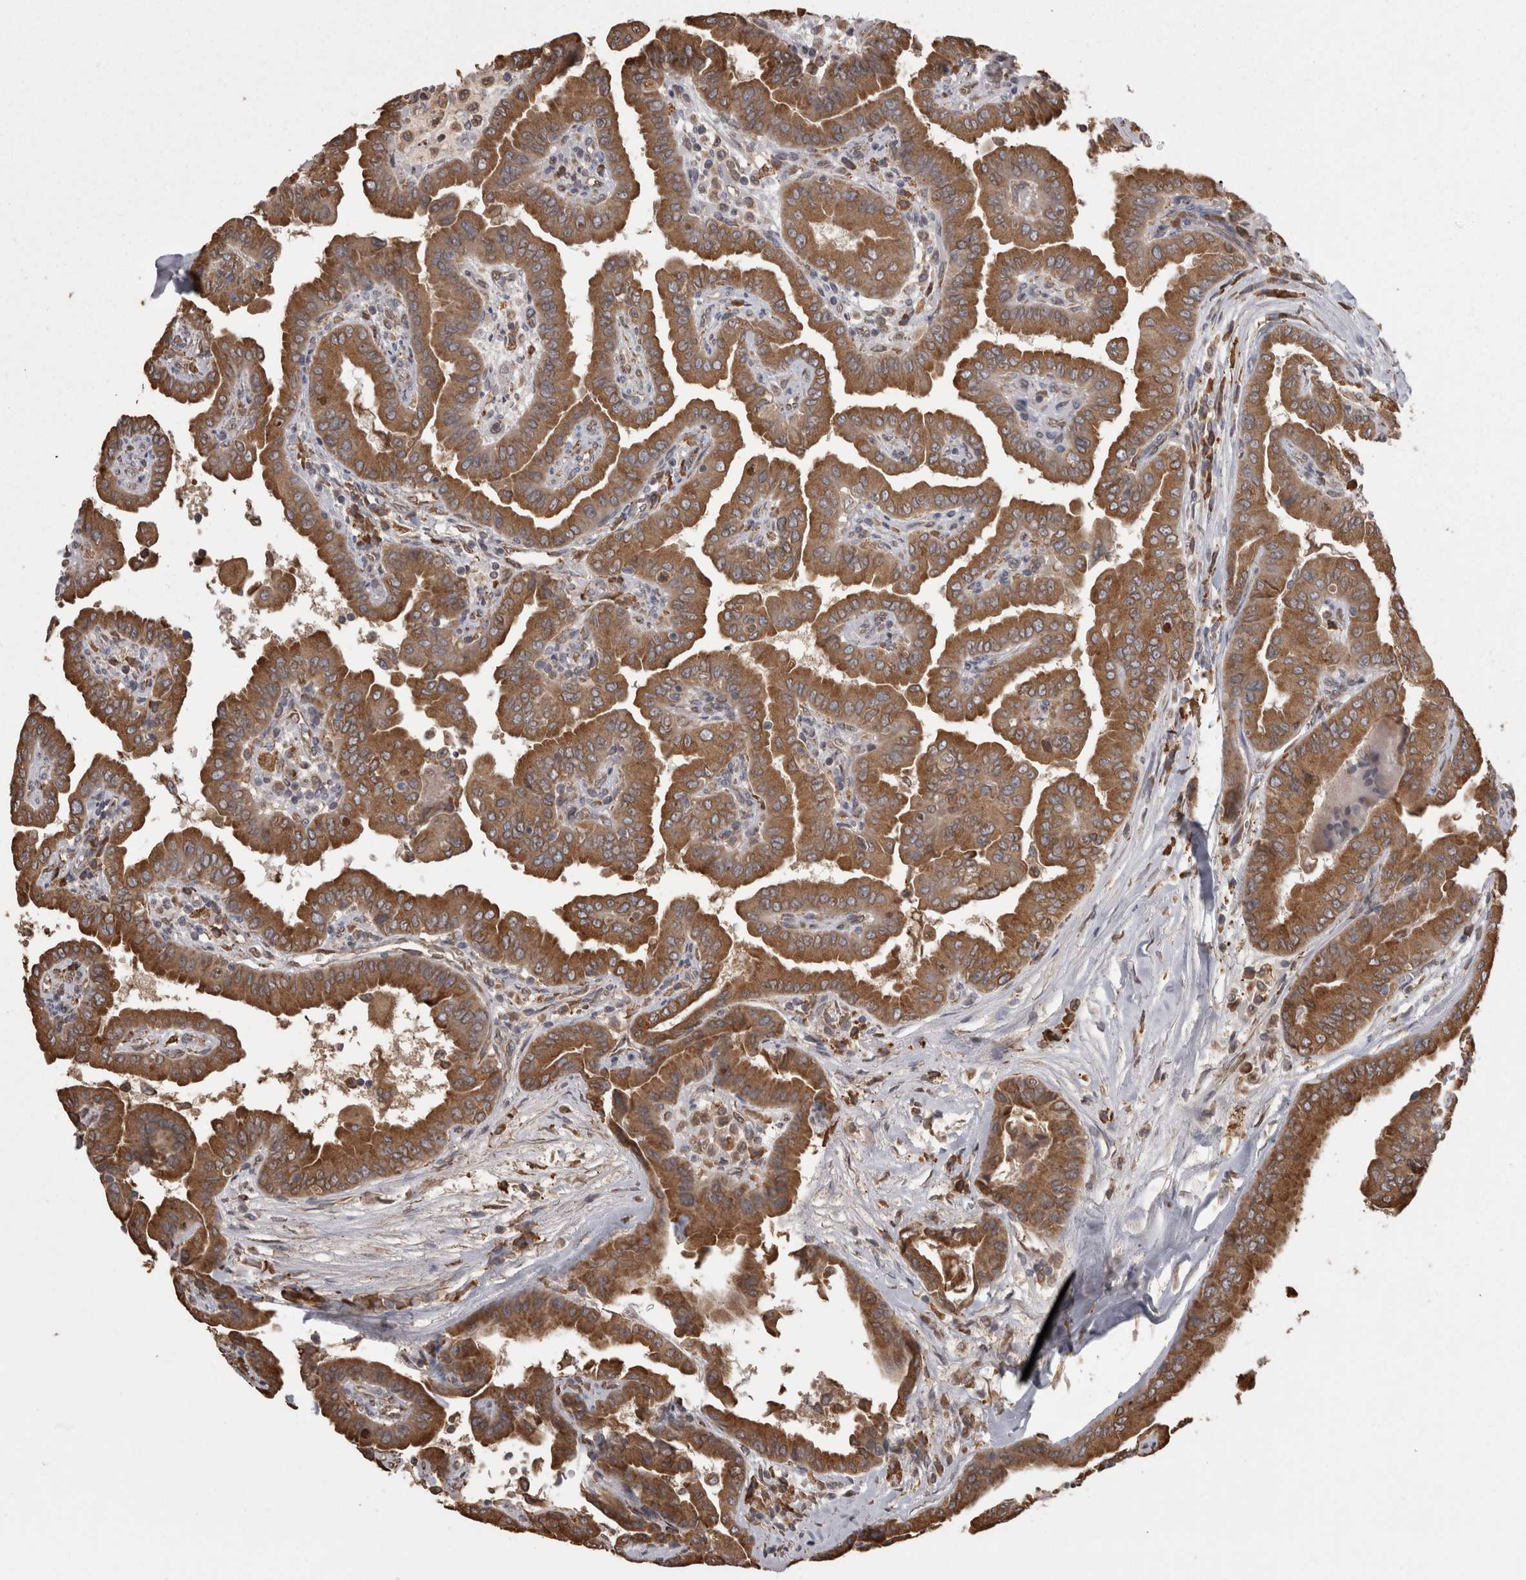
{"staining": {"intensity": "strong", "quantity": ">75%", "location": "cytoplasmic/membranous"}, "tissue": "thyroid cancer", "cell_type": "Tumor cells", "image_type": "cancer", "snomed": [{"axis": "morphology", "description": "Papillary adenocarcinoma, NOS"}, {"axis": "topography", "description": "Thyroid gland"}], "caption": "The image shows staining of thyroid cancer, revealing strong cytoplasmic/membranous protein positivity (brown color) within tumor cells. The protein of interest is stained brown, and the nuclei are stained in blue (DAB (3,3'-diaminobenzidine) IHC with brightfield microscopy, high magnification).", "gene": "PON2", "patient": {"sex": "male", "age": 33}}